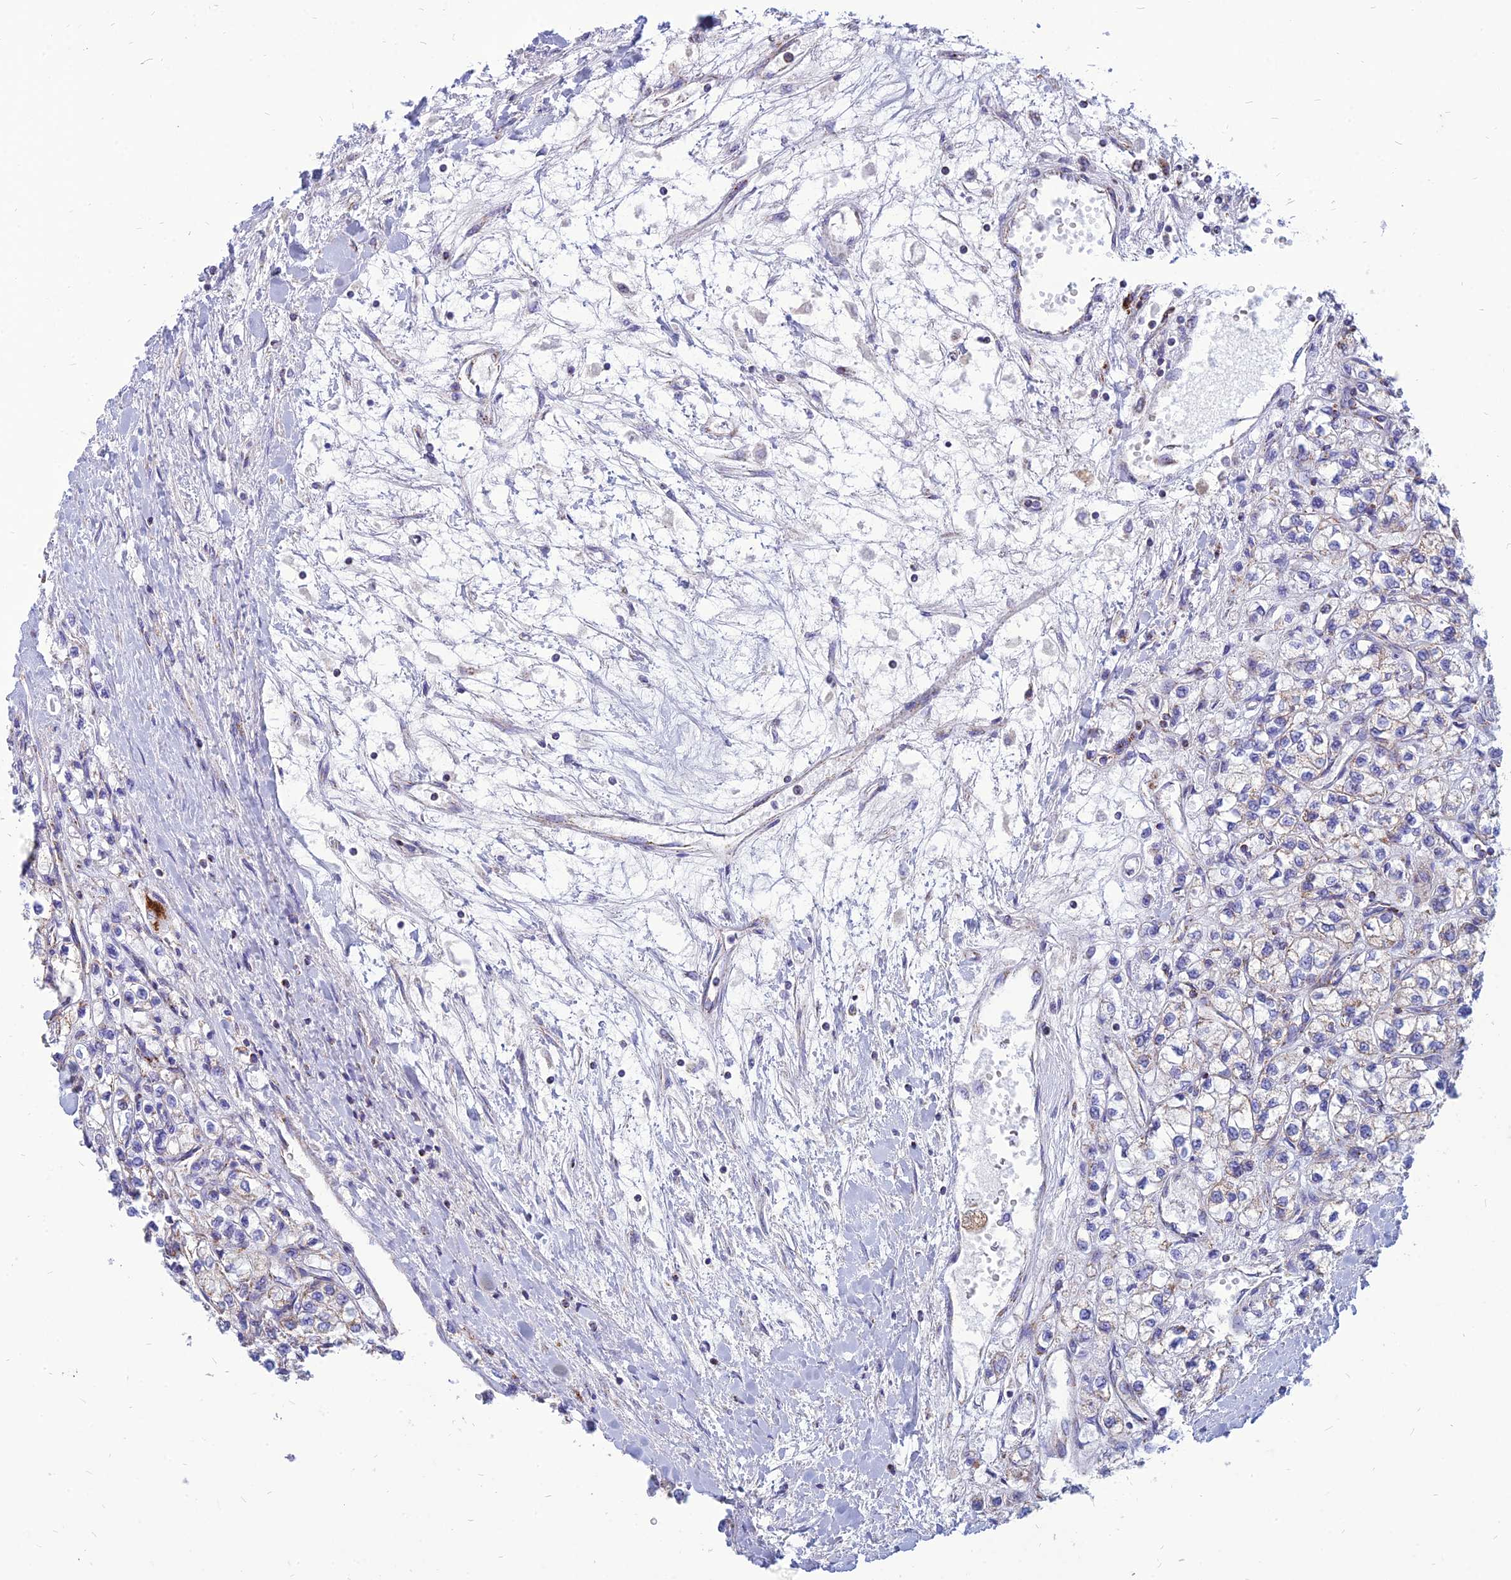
{"staining": {"intensity": "strong", "quantity": "<25%", "location": "cytoplasmic/membranous"}, "tissue": "renal cancer", "cell_type": "Tumor cells", "image_type": "cancer", "snomed": [{"axis": "morphology", "description": "Adenocarcinoma, NOS"}, {"axis": "topography", "description": "Kidney"}], "caption": "Protein staining by immunohistochemistry reveals strong cytoplasmic/membranous expression in approximately <25% of tumor cells in adenocarcinoma (renal).", "gene": "PACC1", "patient": {"sex": "male", "age": 80}}